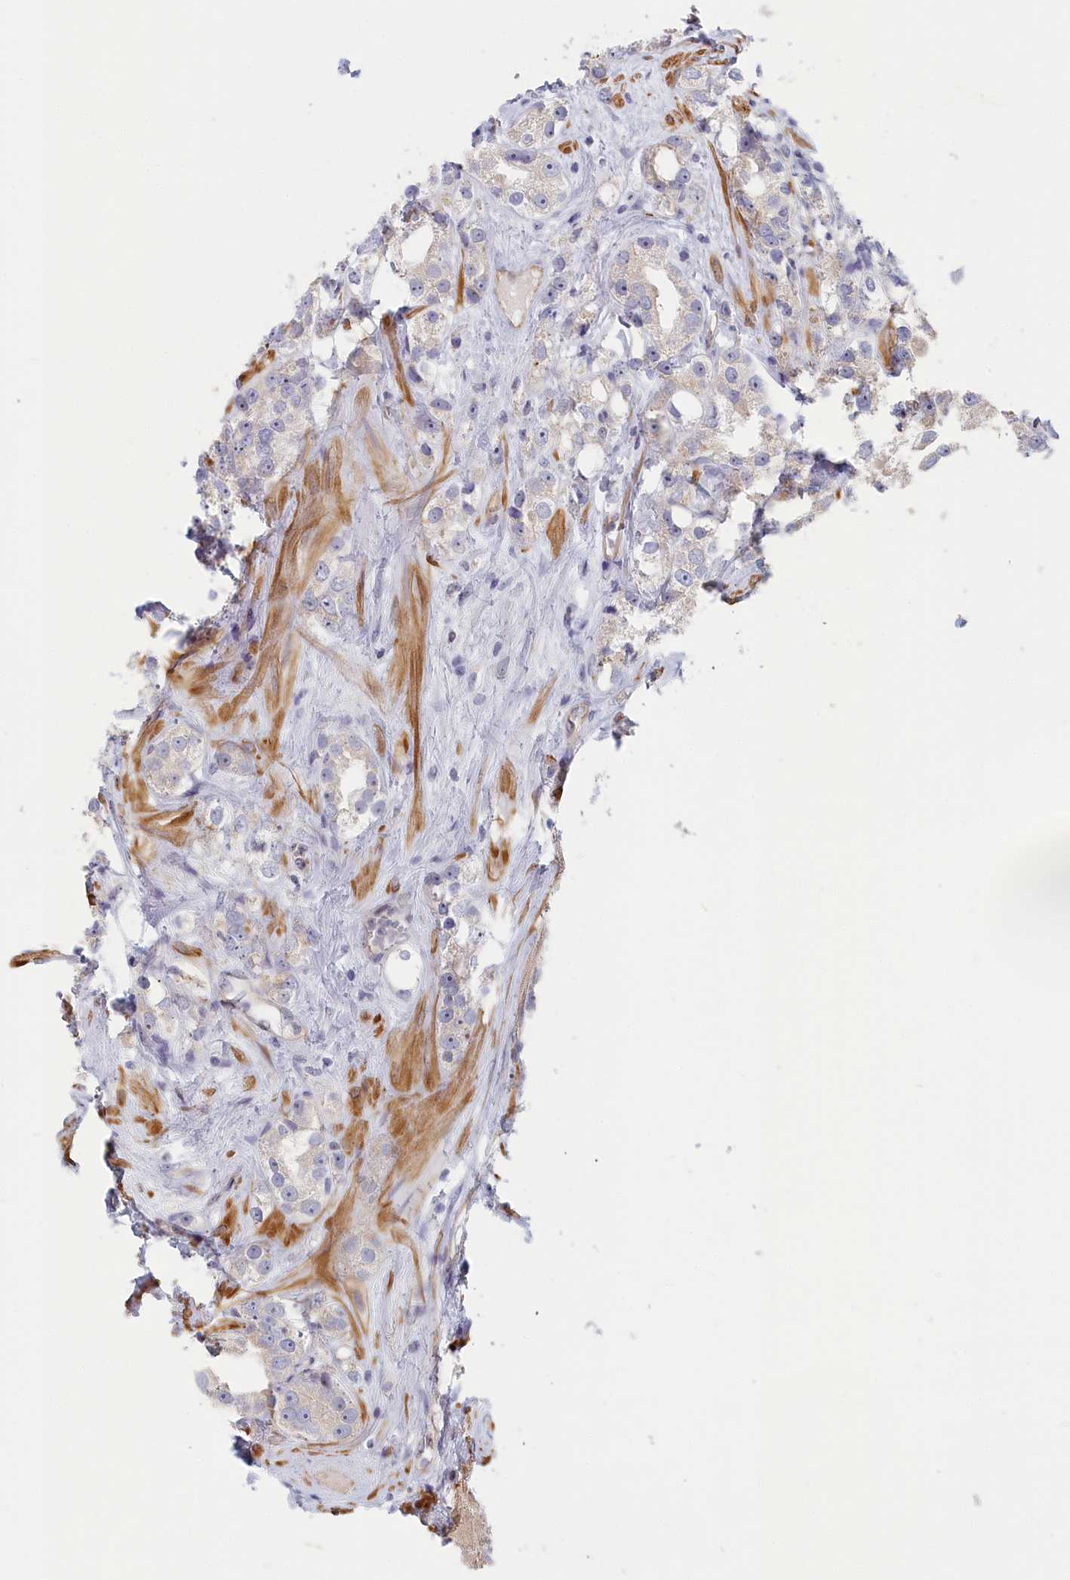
{"staining": {"intensity": "negative", "quantity": "none", "location": "none"}, "tissue": "prostate cancer", "cell_type": "Tumor cells", "image_type": "cancer", "snomed": [{"axis": "morphology", "description": "Adenocarcinoma, NOS"}, {"axis": "topography", "description": "Prostate"}], "caption": "Histopathology image shows no significant protein positivity in tumor cells of prostate cancer (adenocarcinoma).", "gene": "INTS4", "patient": {"sex": "male", "age": 79}}